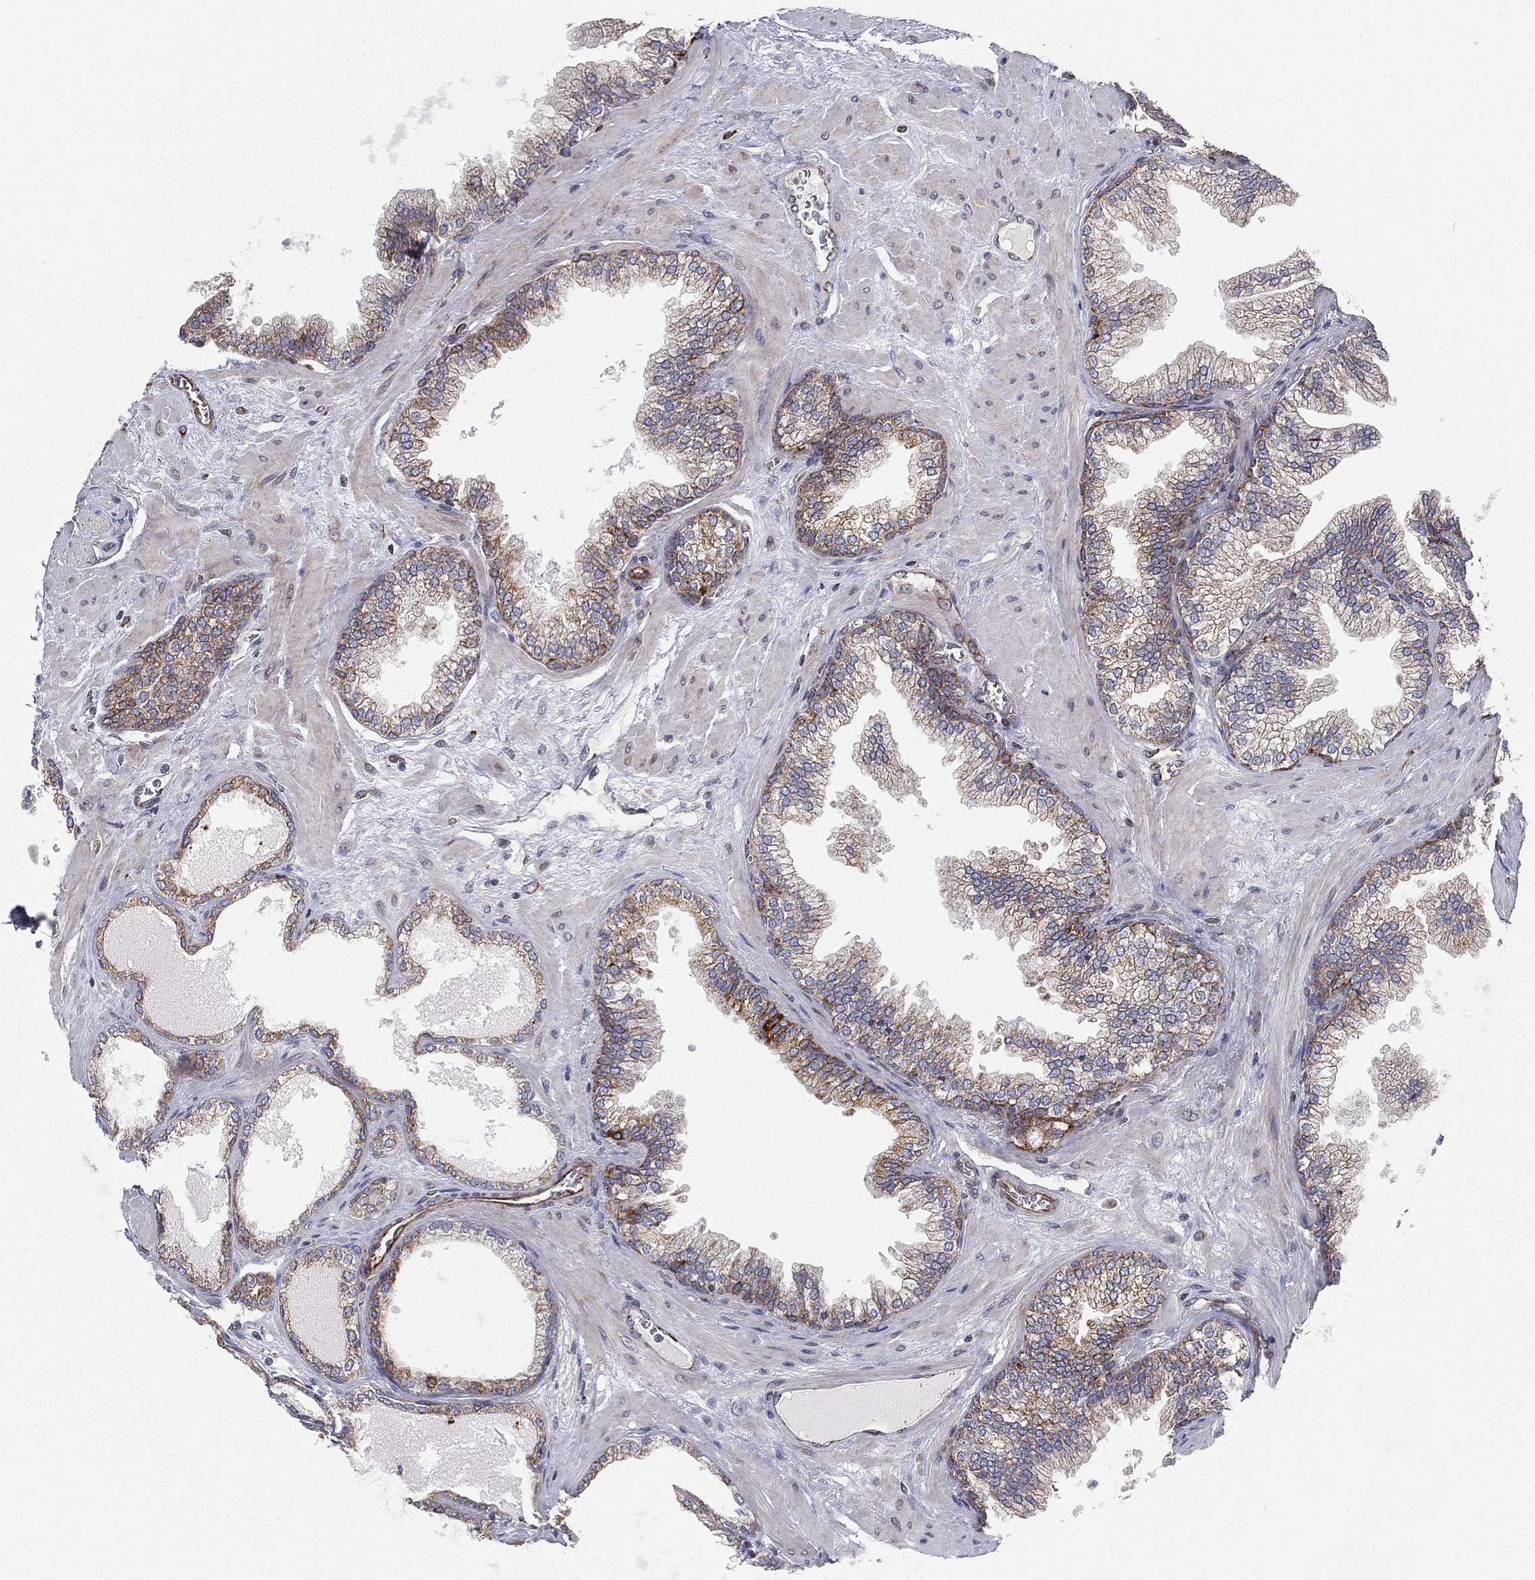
{"staining": {"intensity": "moderate", "quantity": "<25%", "location": "cytoplasmic/membranous"}, "tissue": "prostate cancer", "cell_type": "Tumor cells", "image_type": "cancer", "snomed": [{"axis": "morphology", "description": "Adenocarcinoma, Low grade"}, {"axis": "topography", "description": "Prostate"}], "caption": "High-magnification brightfield microscopy of prostate cancer stained with DAB (3,3'-diaminobenzidine) (brown) and counterstained with hematoxylin (blue). tumor cells exhibit moderate cytoplasmic/membranous positivity is appreciated in approximately<25% of cells.", "gene": "CYB5B", "patient": {"sex": "male", "age": 72}}